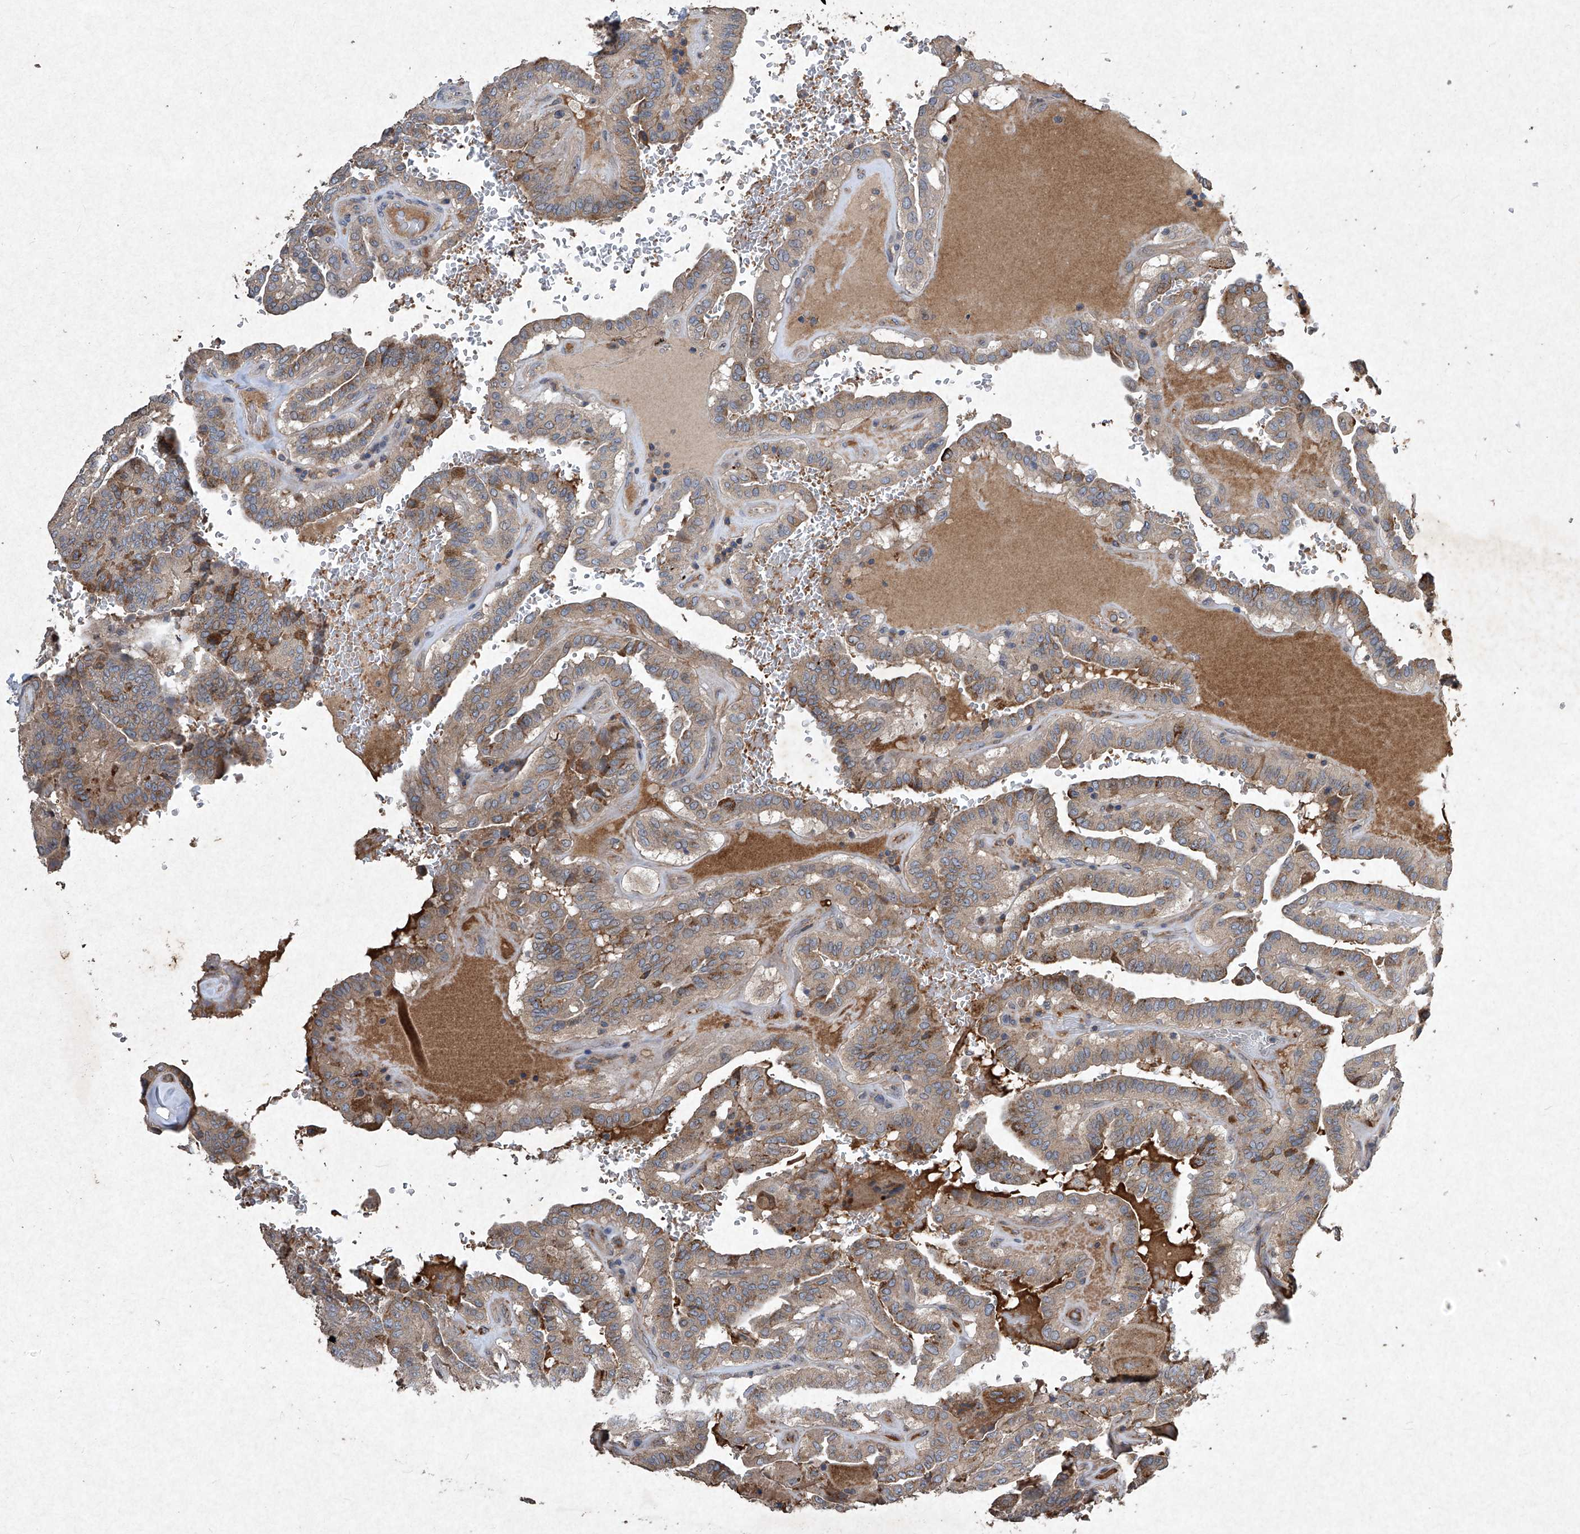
{"staining": {"intensity": "moderate", "quantity": ">75%", "location": "cytoplasmic/membranous"}, "tissue": "thyroid cancer", "cell_type": "Tumor cells", "image_type": "cancer", "snomed": [{"axis": "morphology", "description": "Papillary adenocarcinoma, NOS"}, {"axis": "topography", "description": "Thyroid gland"}], "caption": "Tumor cells display moderate cytoplasmic/membranous expression in about >75% of cells in thyroid cancer (papillary adenocarcinoma).", "gene": "MED16", "patient": {"sex": "male", "age": 77}}